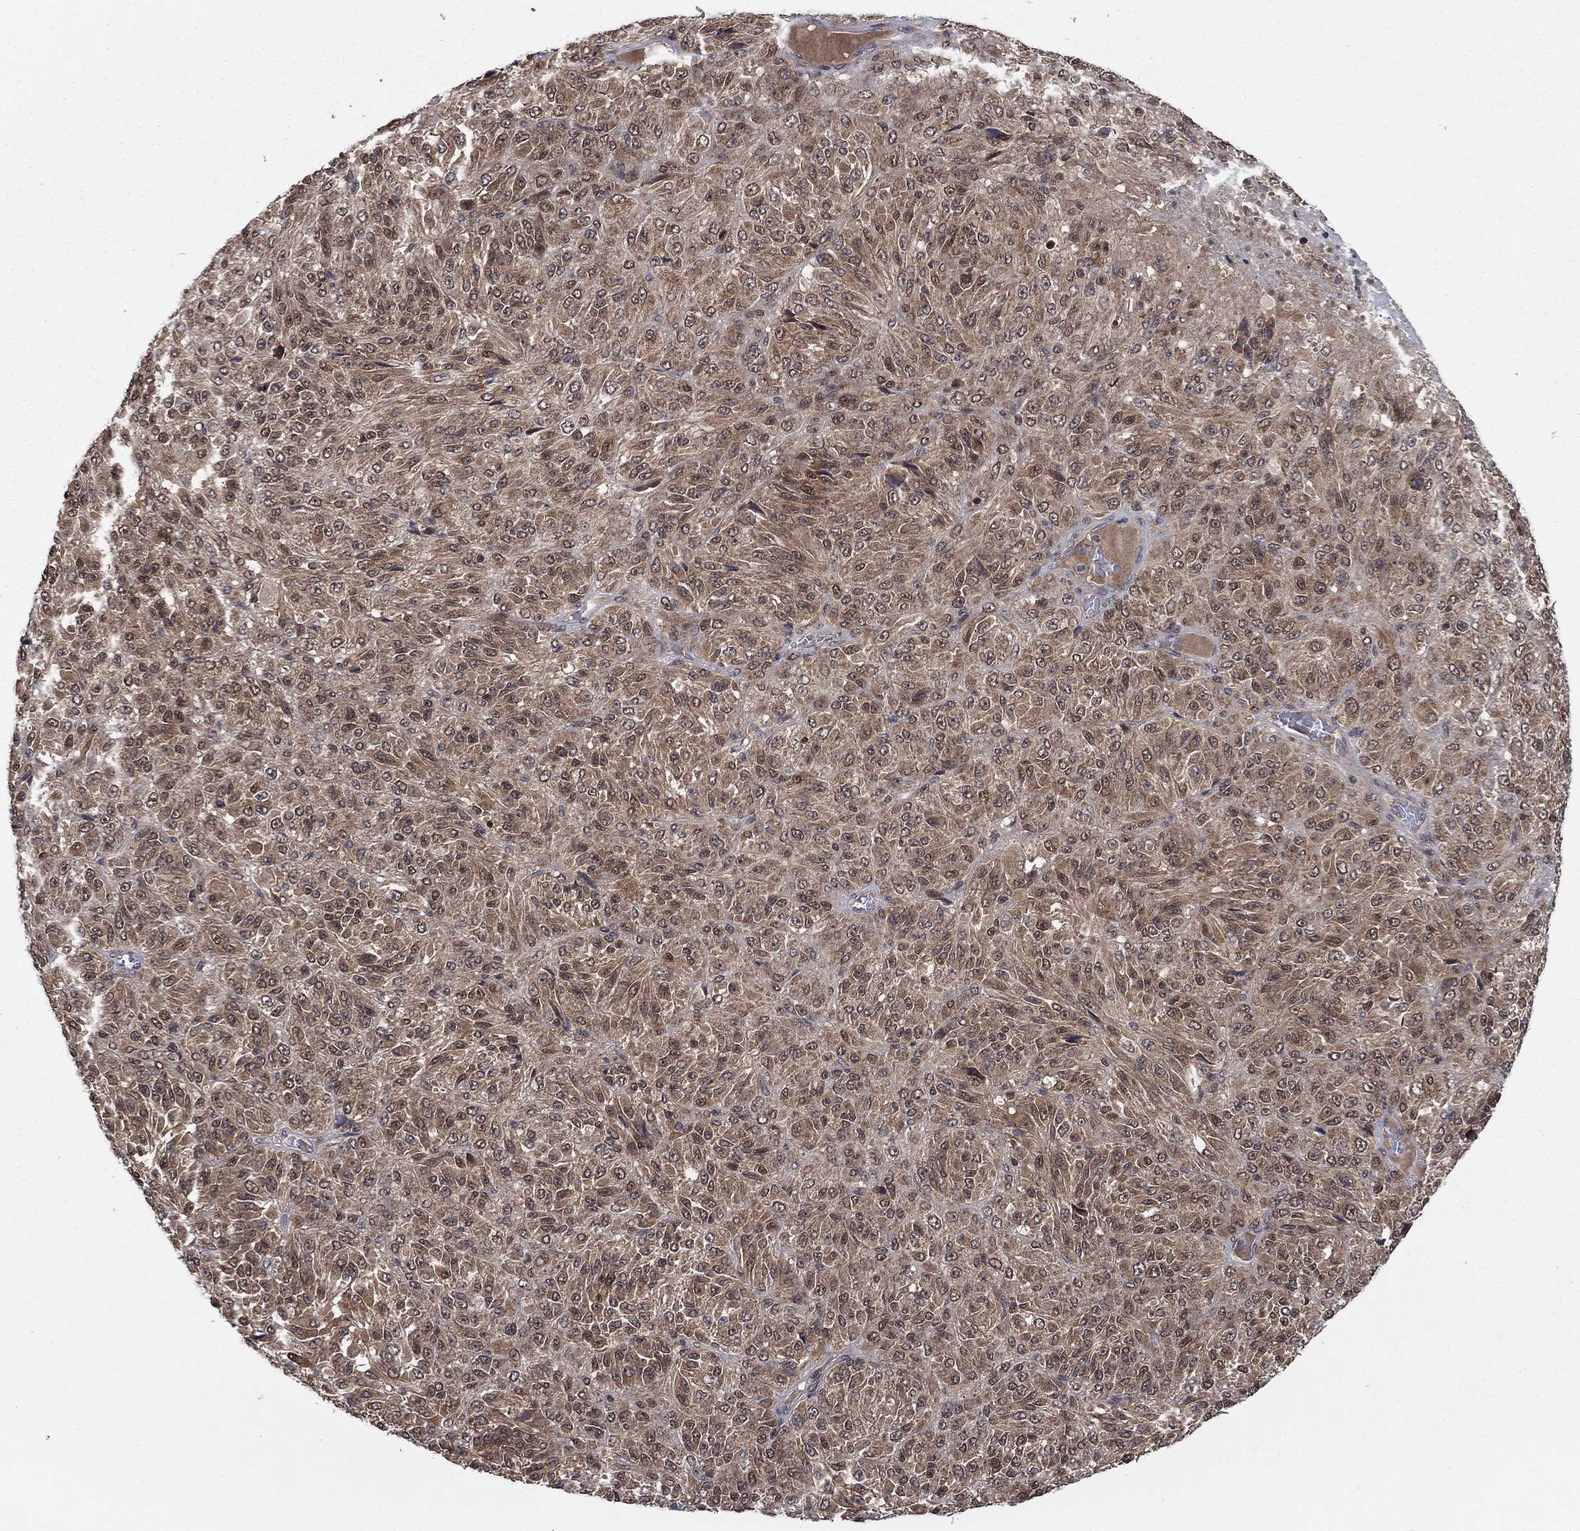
{"staining": {"intensity": "weak", "quantity": ">75%", "location": "cytoplasmic/membranous,nuclear"}, "tissue": "melanoma", "cell_type": "Tumor cells", "image_type": "cancer", "snomed": [{"axis": "morphology", "description": "Malignant melanoma, Metastatic site"}, {"axis": "topography", "description": "Brain"}], "caption": "Weak cytoplasmic/membranous and nuclear protein positivity is present in about >75% of tumor cells in melanoma.", "gene": "IAH1", "patient": {"sex": "female", "age": 56}}